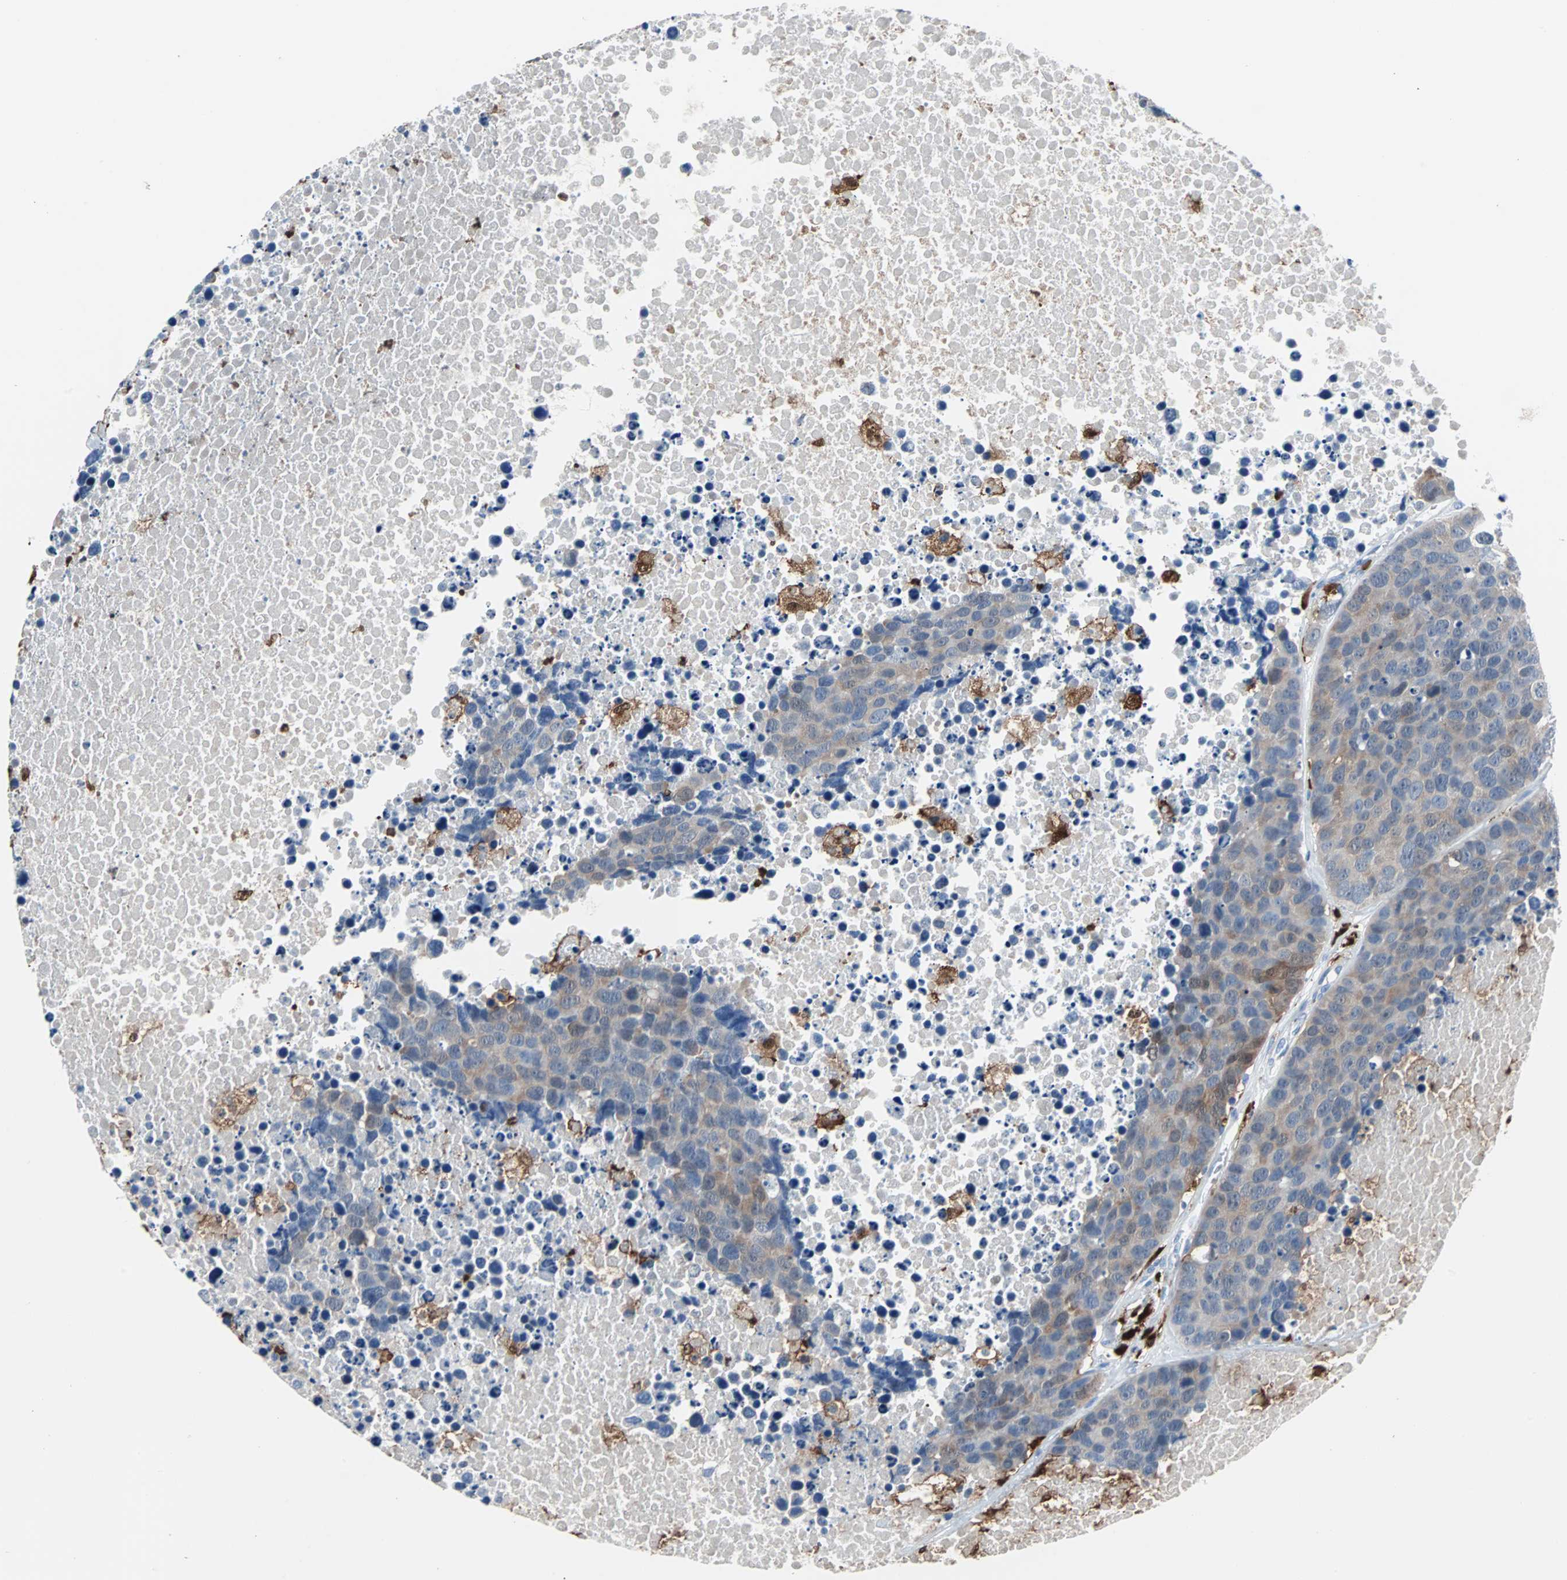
{"staining": {"intensity": "moderate", "quantity": "25%-75%", "location": "cytoplasmic/membranous"}, "tissue": "carcinoid", "cell_type": "Tumor cells", "image_type": "cancer", "snomed": [{"axis": "morphology", "description": "Carcinoid, malignant, NOS"}, {"axis": "topography", "description": "Lung"}], "caption": "This is a photomicrograph of immunohistochemistry staining of carcinoid (malignant), which shows moderate expression in the cytoplasmic/membranous of tumor cells.", "gene": "SYK", "patient": {"sex": "male", "age": 60}}